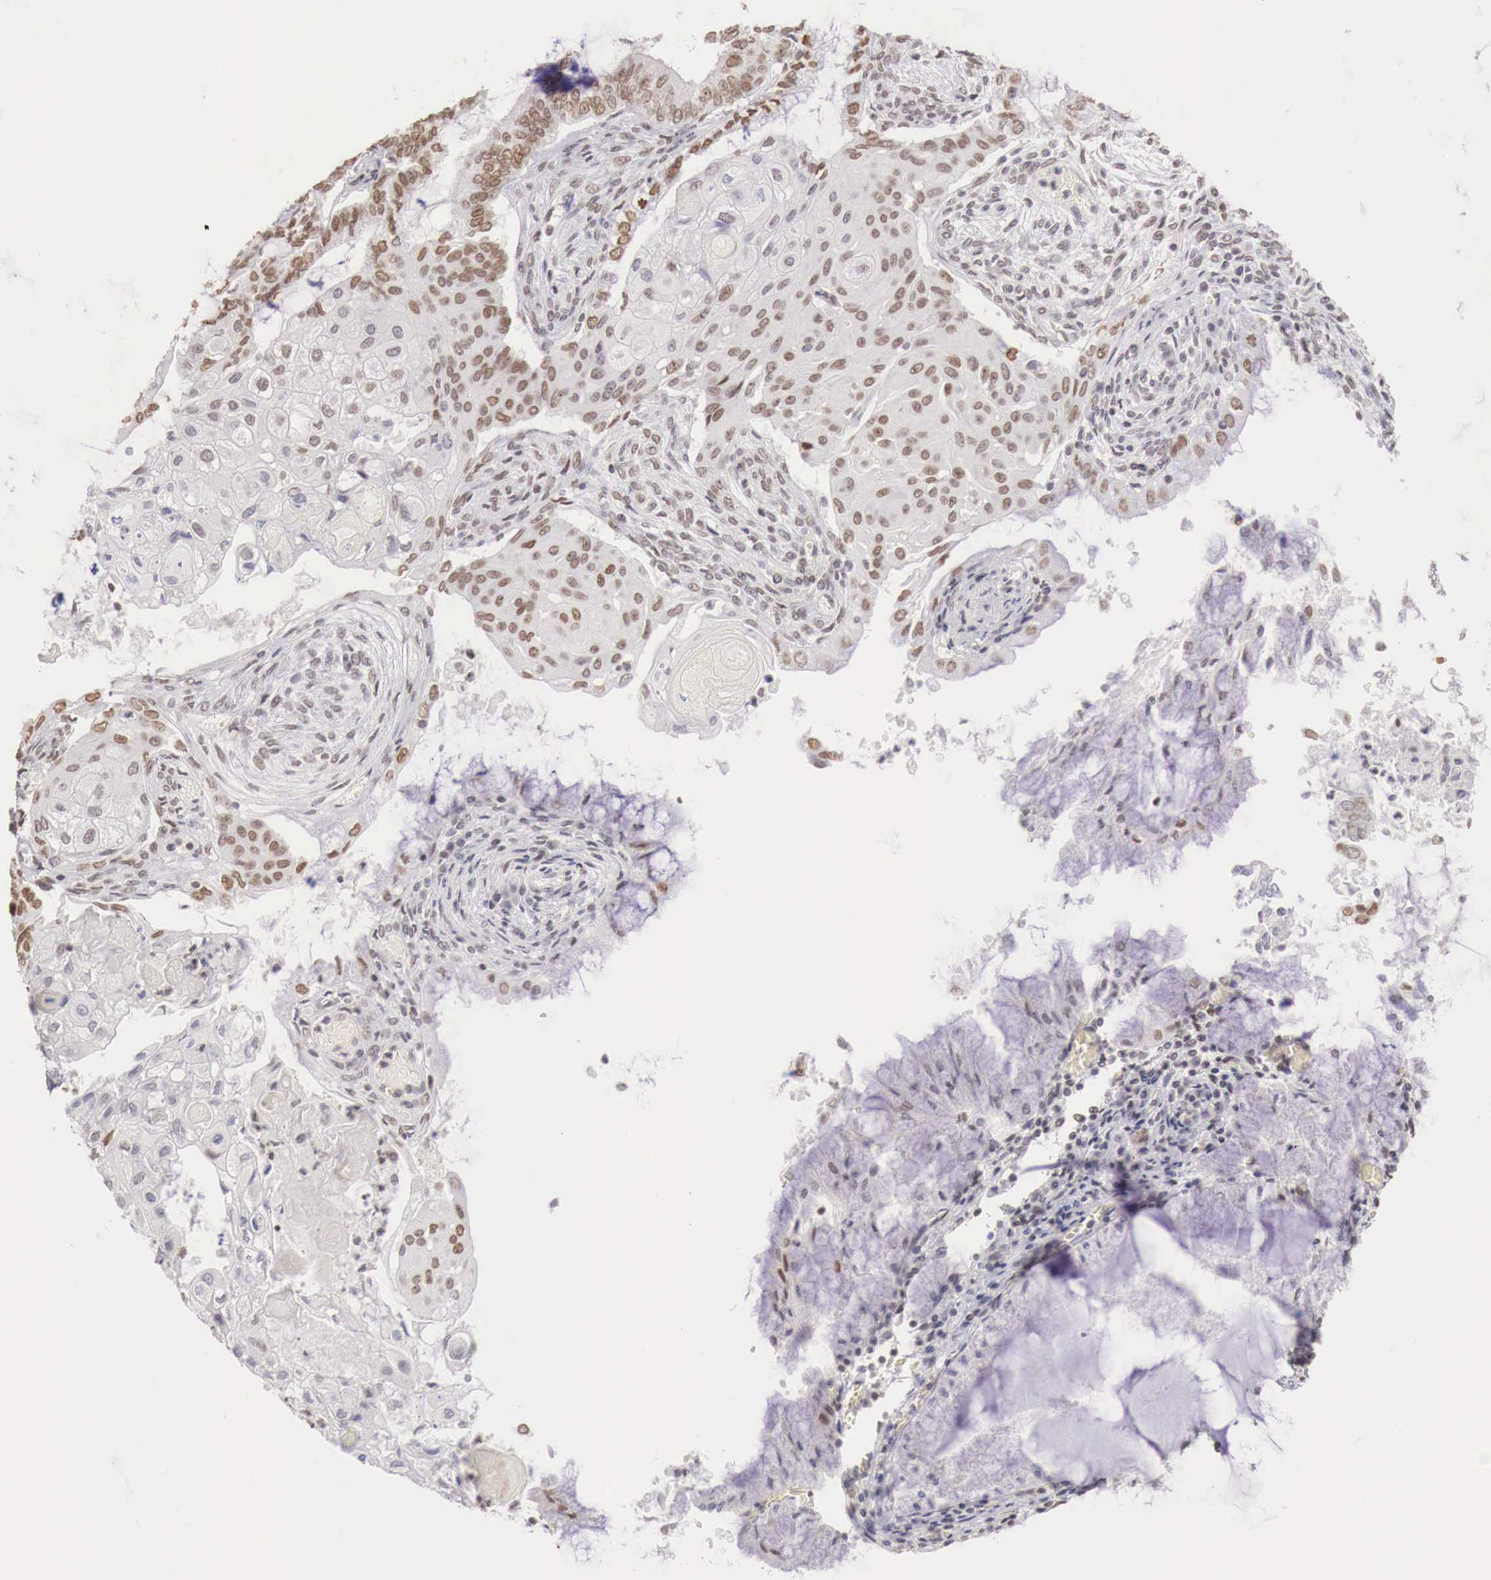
{"staining": {"intensity": "moderate", "quantity": "25%-75%", "location": "nuclear"}, "tissue": "endometrial cancer", "cell_type": "Tumor cells", "image_type": "cancer", "snomed": [{"axis": "morphology", "description": "Adenocarcinoma, NOS"}, {"axis": "topography", "description": "Endometrium"}], "caption": "Immunohistochemical staining of adenocarcinoma (endometrial) demonstrates moderate nuclear protein positivity in about 25%-75% of tumor cells.", "gene": "PHF14", "patient": {"sex": "female", "age": 79}}